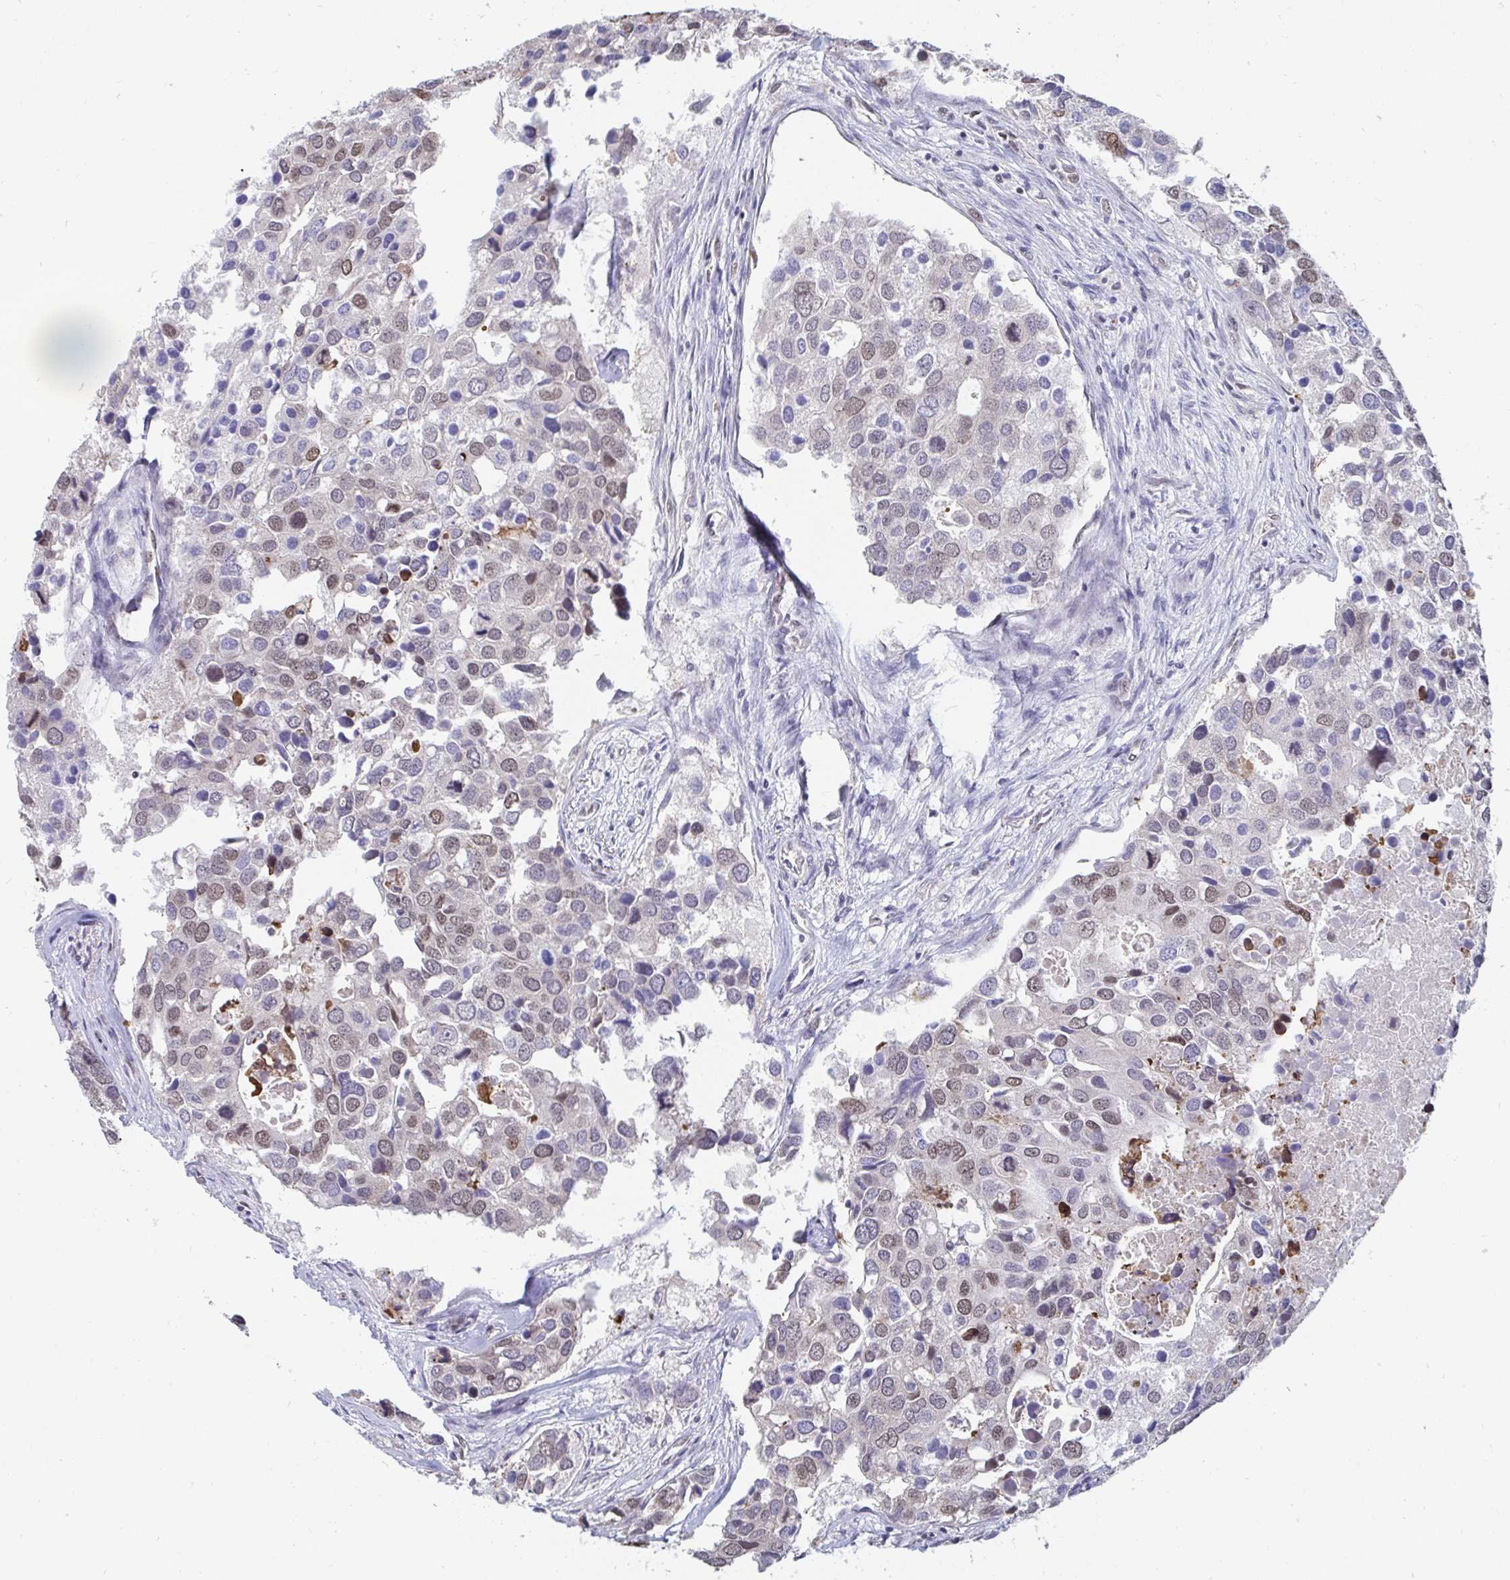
{"staining": {"intensity": "moderate", "quantity": "<25%", "location": "nuclear"}, "tissue": "breast cancer", "cell_type": "Tumor cells", "image_type": "cancer", "snomed": [{"axis": "morphology", "description": "Duct carcinoma"}, {"axis": "topography", "description": "Breast"}], "caption": "Moderate nuclear protein expression is appreciated in about <25% of tumor cells in breast cancer.", "gene": "TRIP12", "patient": {"sex": "female", "age": 83}}